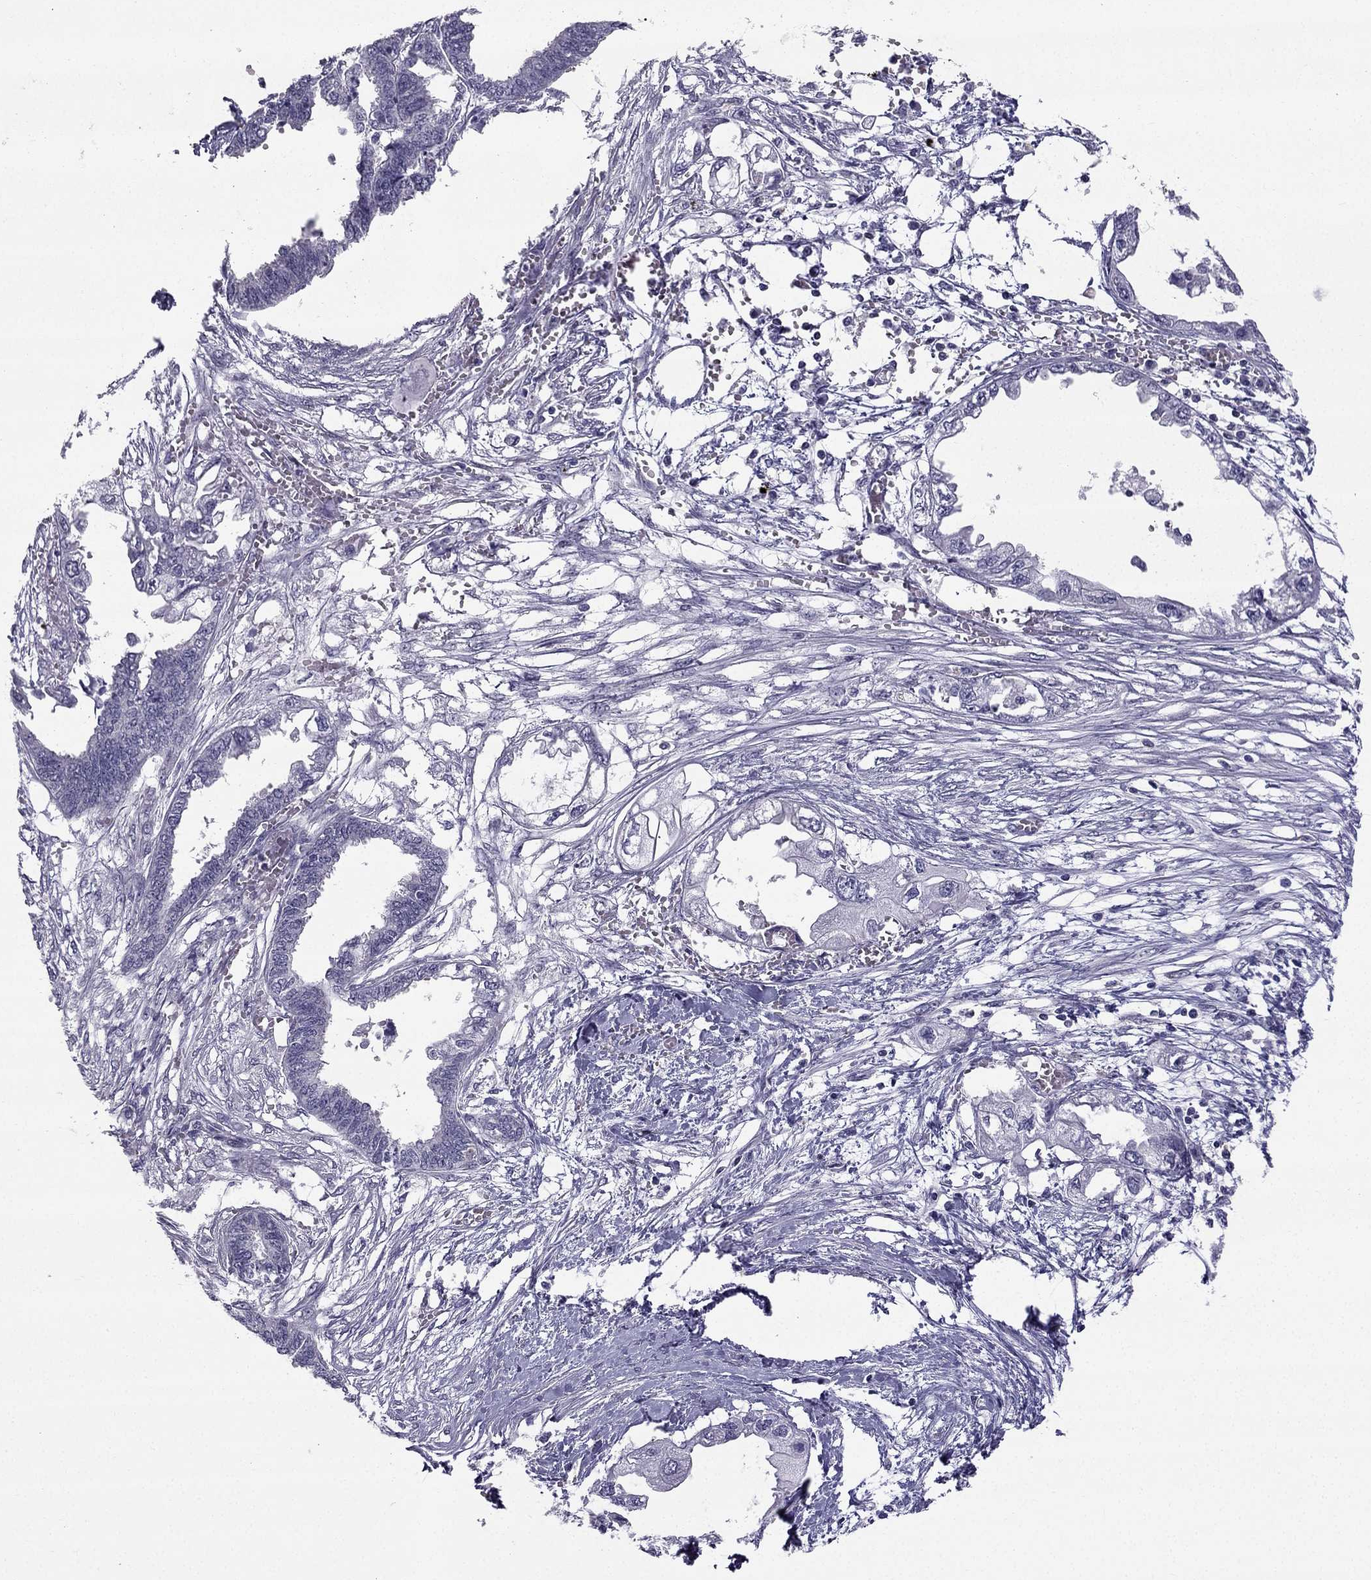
{"staining": {"intensity": "negative", "quantity": "none", "location": "none"}, "tissue": "endometrial cancer", "cell_type": "Tumor cells", "image_type": "cancer", "snomed": [{"axis": "morphology", "description": "Adenocarcinoma, NOS"}, {"axis": "morphology", "description": "Adenocarcinoma, metastatic, NOS"}, {"axis": "topography", "description": "Adipose tissue"}, {"axis": "topography", "description": "Endometrium"}], "caption": "This image is of endometrial metastatic adenocarcinoma stained with immunohistochemistry (IHC) to label a protein in brown with the nuclei are counter-stained blue. There is no staining in tumor cells. (Brightfield microscopy of DAB immunohistochemistry (IHC) at high magnification).", "gene": "CCK", "patient": {"sex": "female", "age": 67}}